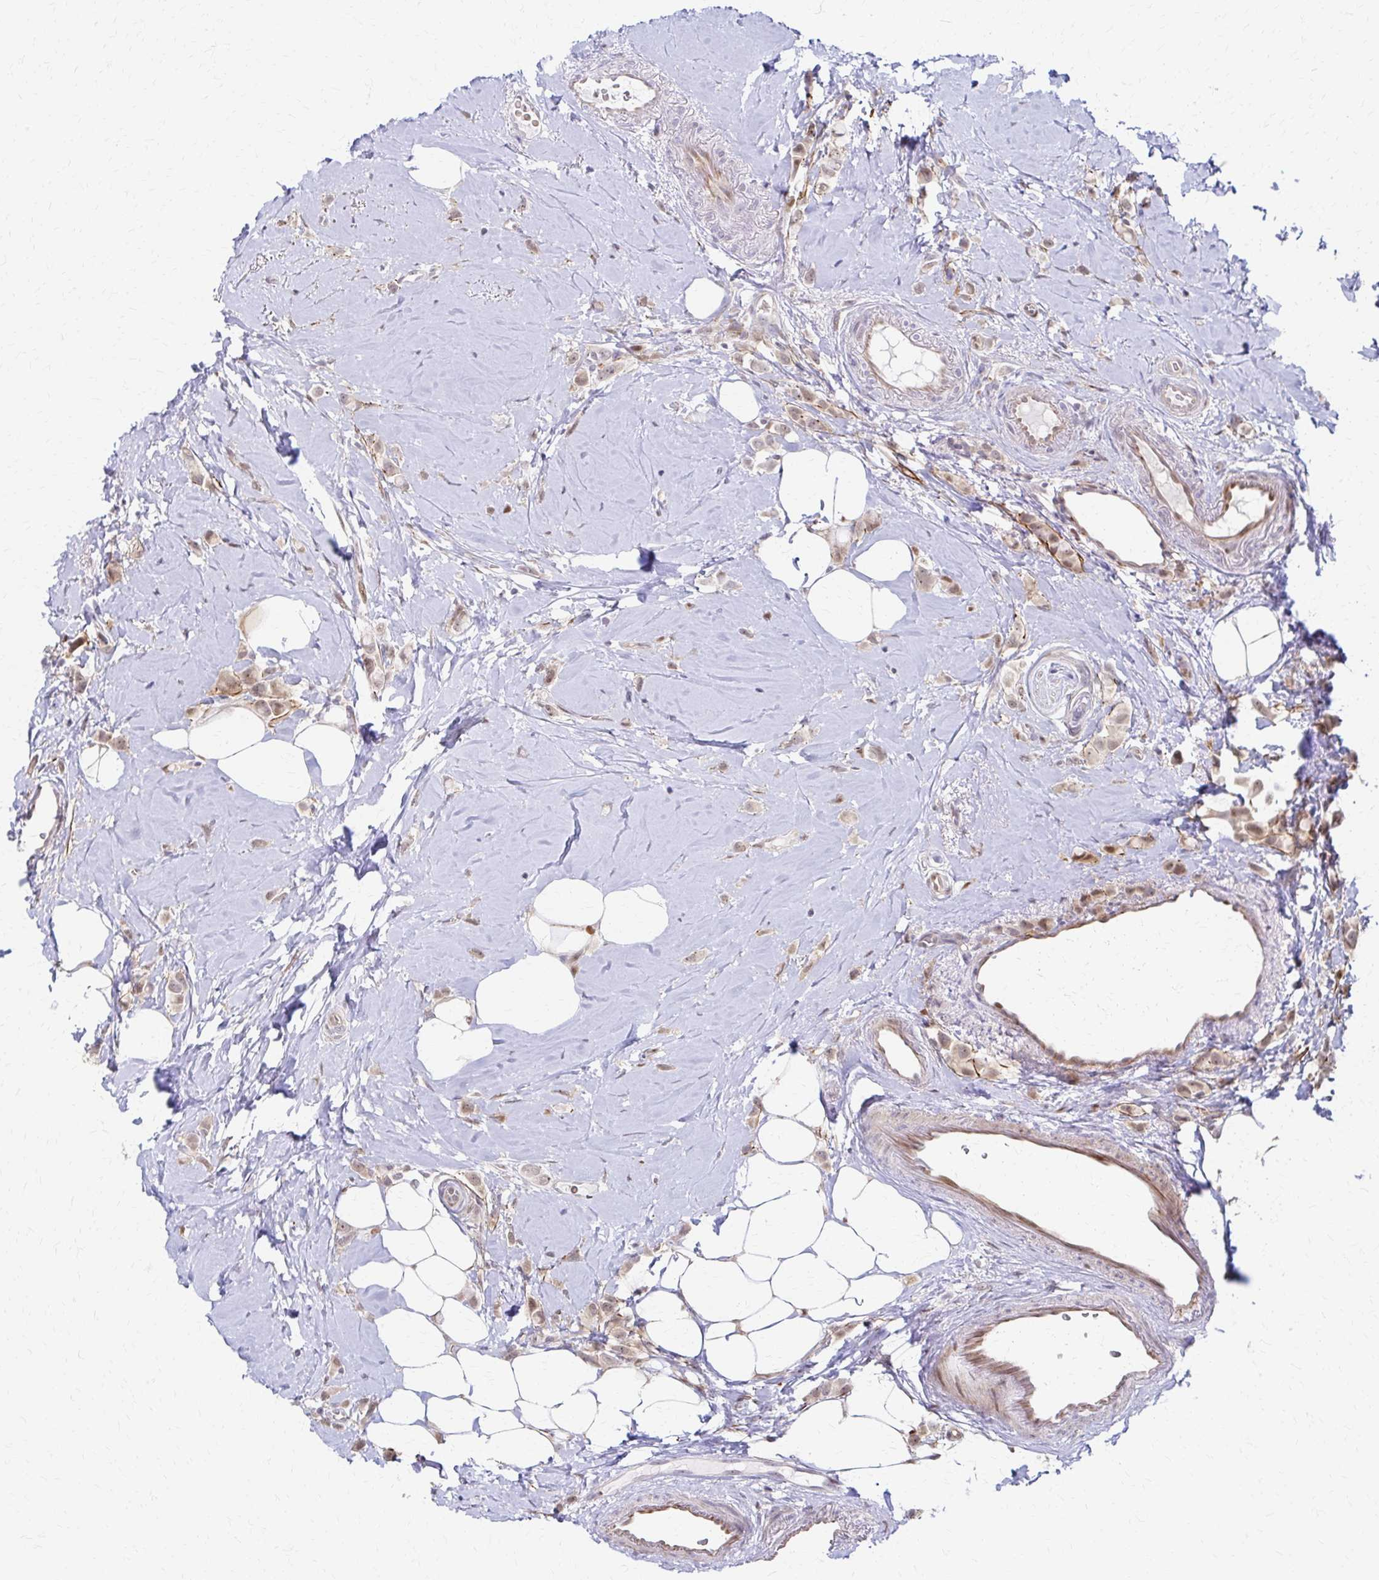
{"staining": {"intensity": "weak", "quantity": ">75%", "location": "cytoplasmic/membranous,nuclear"}, "tissue": "breast cancer", "cell_type": "Tumor cells", "image_type": "cancer", "snomed": [{"axis": "morphology", "description": "Lobular carcinoma"}, {"axis": "topography", "description": "Breast"}], "caption": "Protein analysis of breast lobular carcinoma tissue displays weak cytoplasmic/membranous and nuclear positivity in approximately >75% of tumor cells.", "gene": "PSMD7", "patient": {"sex": "female", "age": 66}}